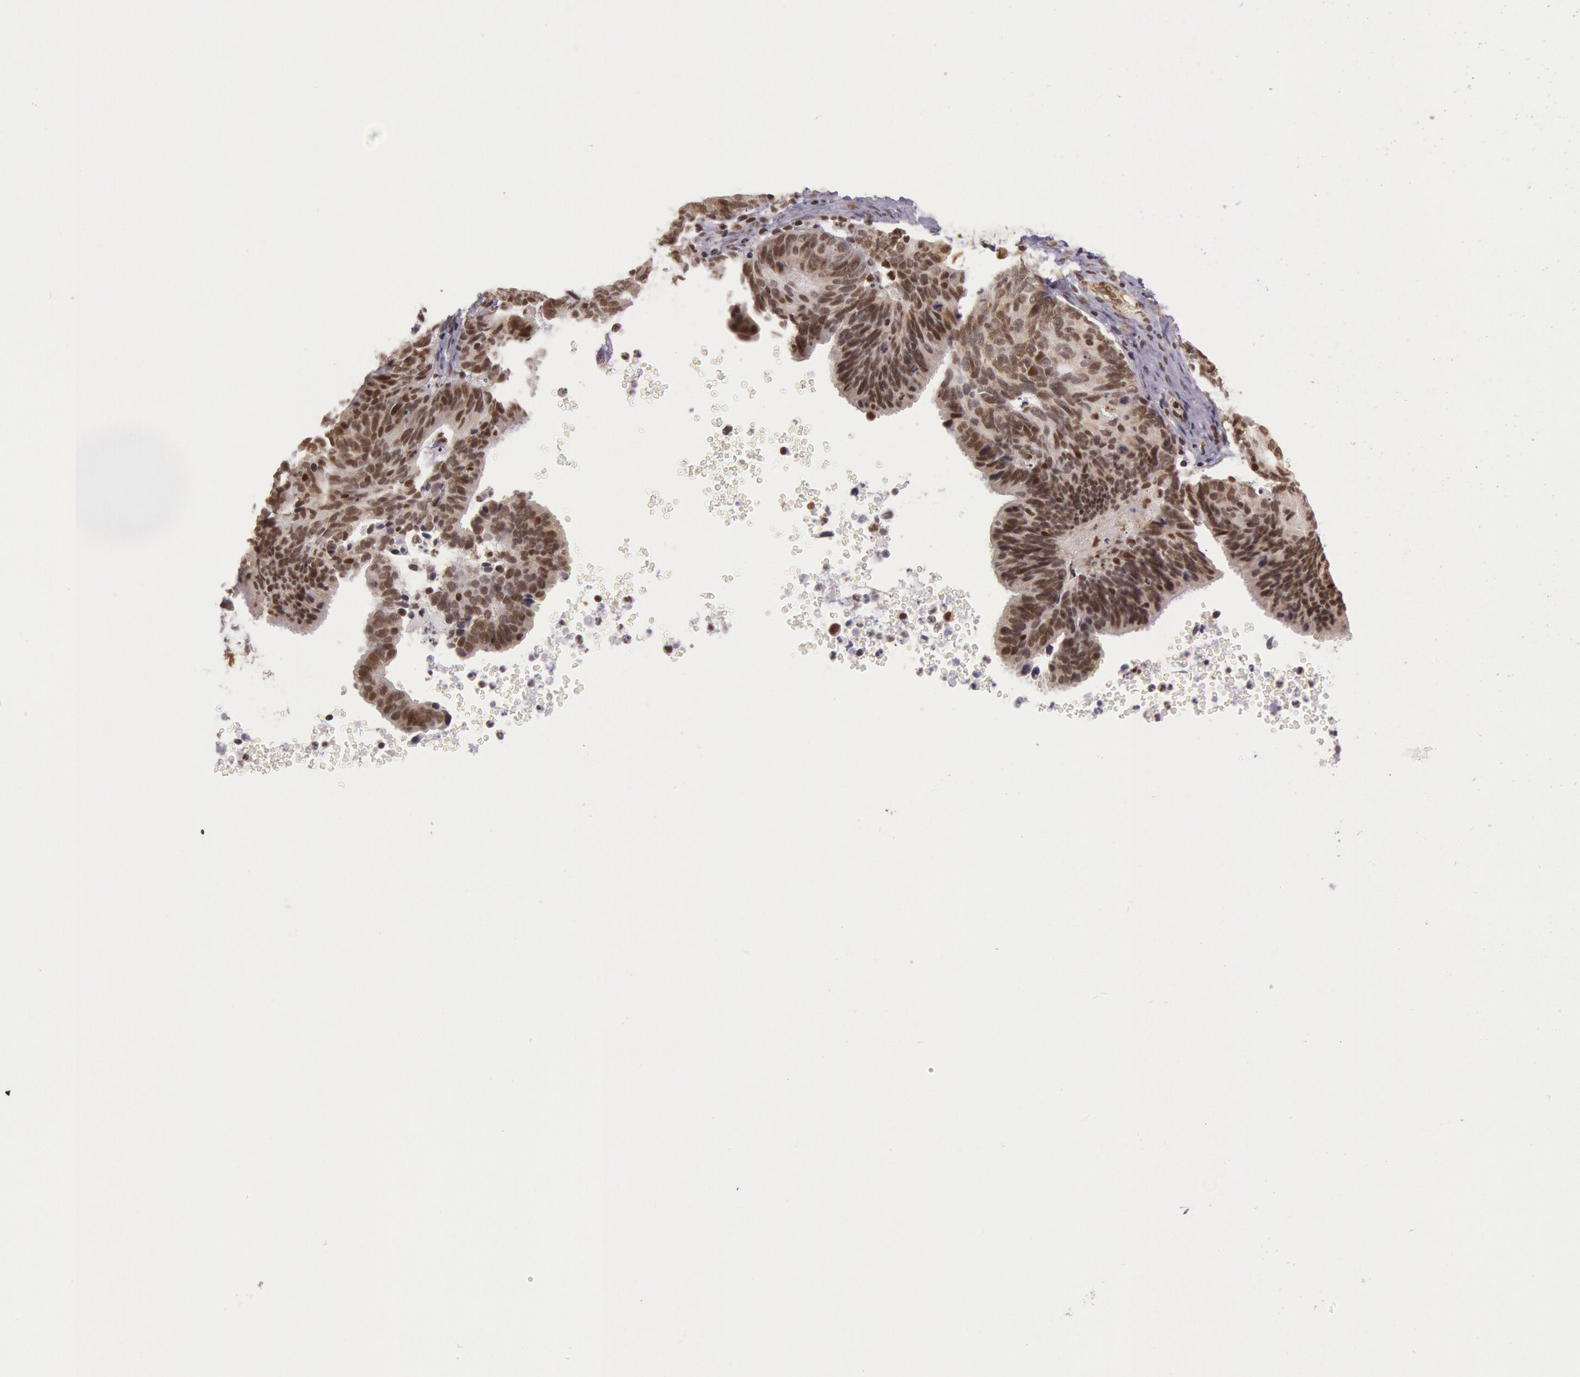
{"staining": {"intensity": "strong", "quantity": ">75%", "location": "nuclear"}, "tissue": "ovarian cancer", "cell_type": "Tumor cells", "image_type": "cancer", "snomed": [{"axis": "morphology", "description": "Carcinoma, endometroid"}, {"axis": "topography", "description": "Ovary"}], "caption": "Protein analysis of ovarian endometroid carcinoma tissue shows strong nuclear expression in about >75% of tumor cells.", "gene": "ESS2", "patient": {"sex": "female", "age": 52}}